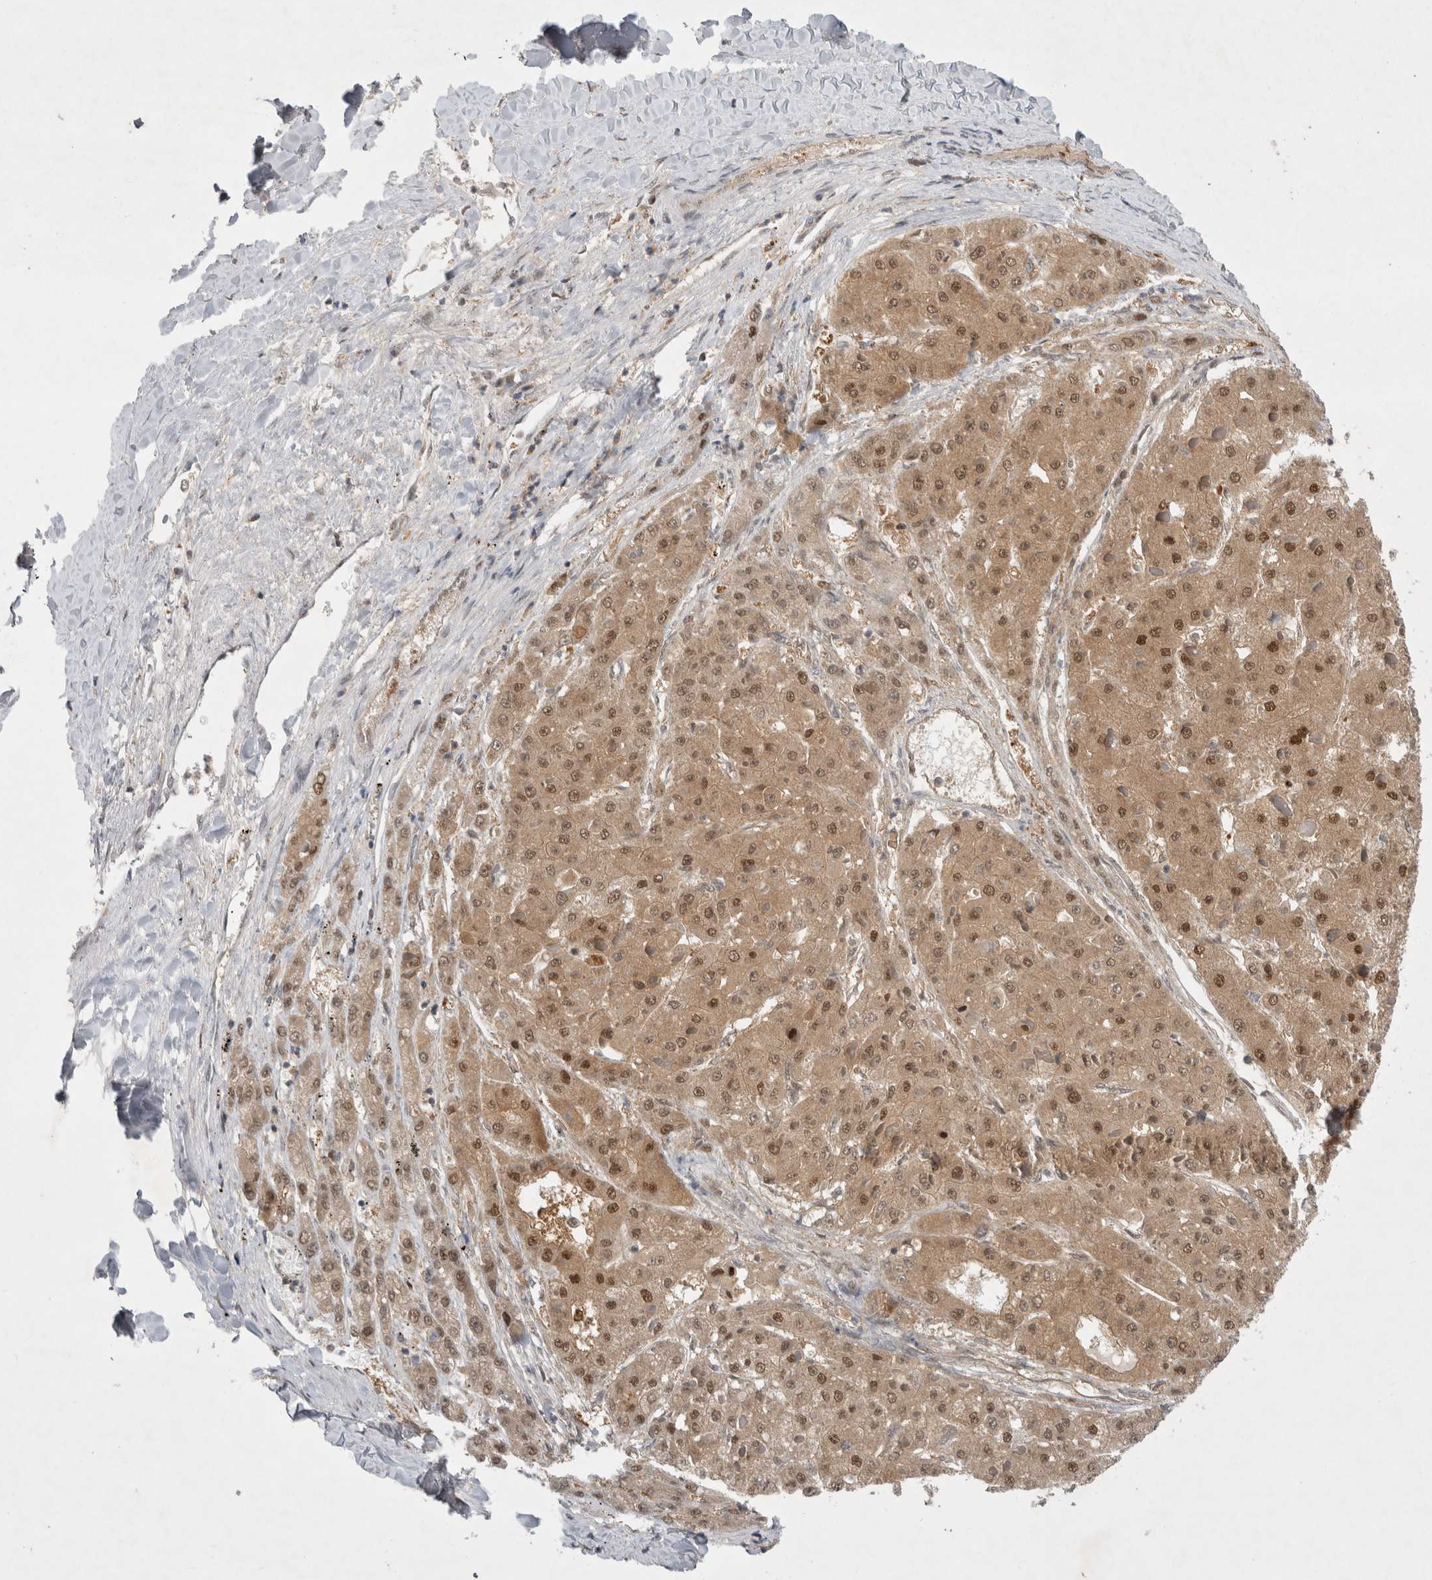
{"staining": {"intensity": "moderate", "quantity": ">75%", "location": "cytoplasmic/membranous,nuclear"}, "tissue": "liver cancer", "cell_type": "Tumor cells", "image_type": "cancer", "snomed": [{"axis": "morphology", "description": "Carcinoma, Hepatocellular, NOS"}, {"axis": "topography", "description": "Liver"}], "caption": "Approximately >75% of tumor cells in liver hepatocellular carcinoma display moderate cytoplasmic/membranous and nuclear protein expression as visualized by brown immunohistochemical staining.", "gene": "PSMB2", "patient": {"sex": "female", "age": 73}}